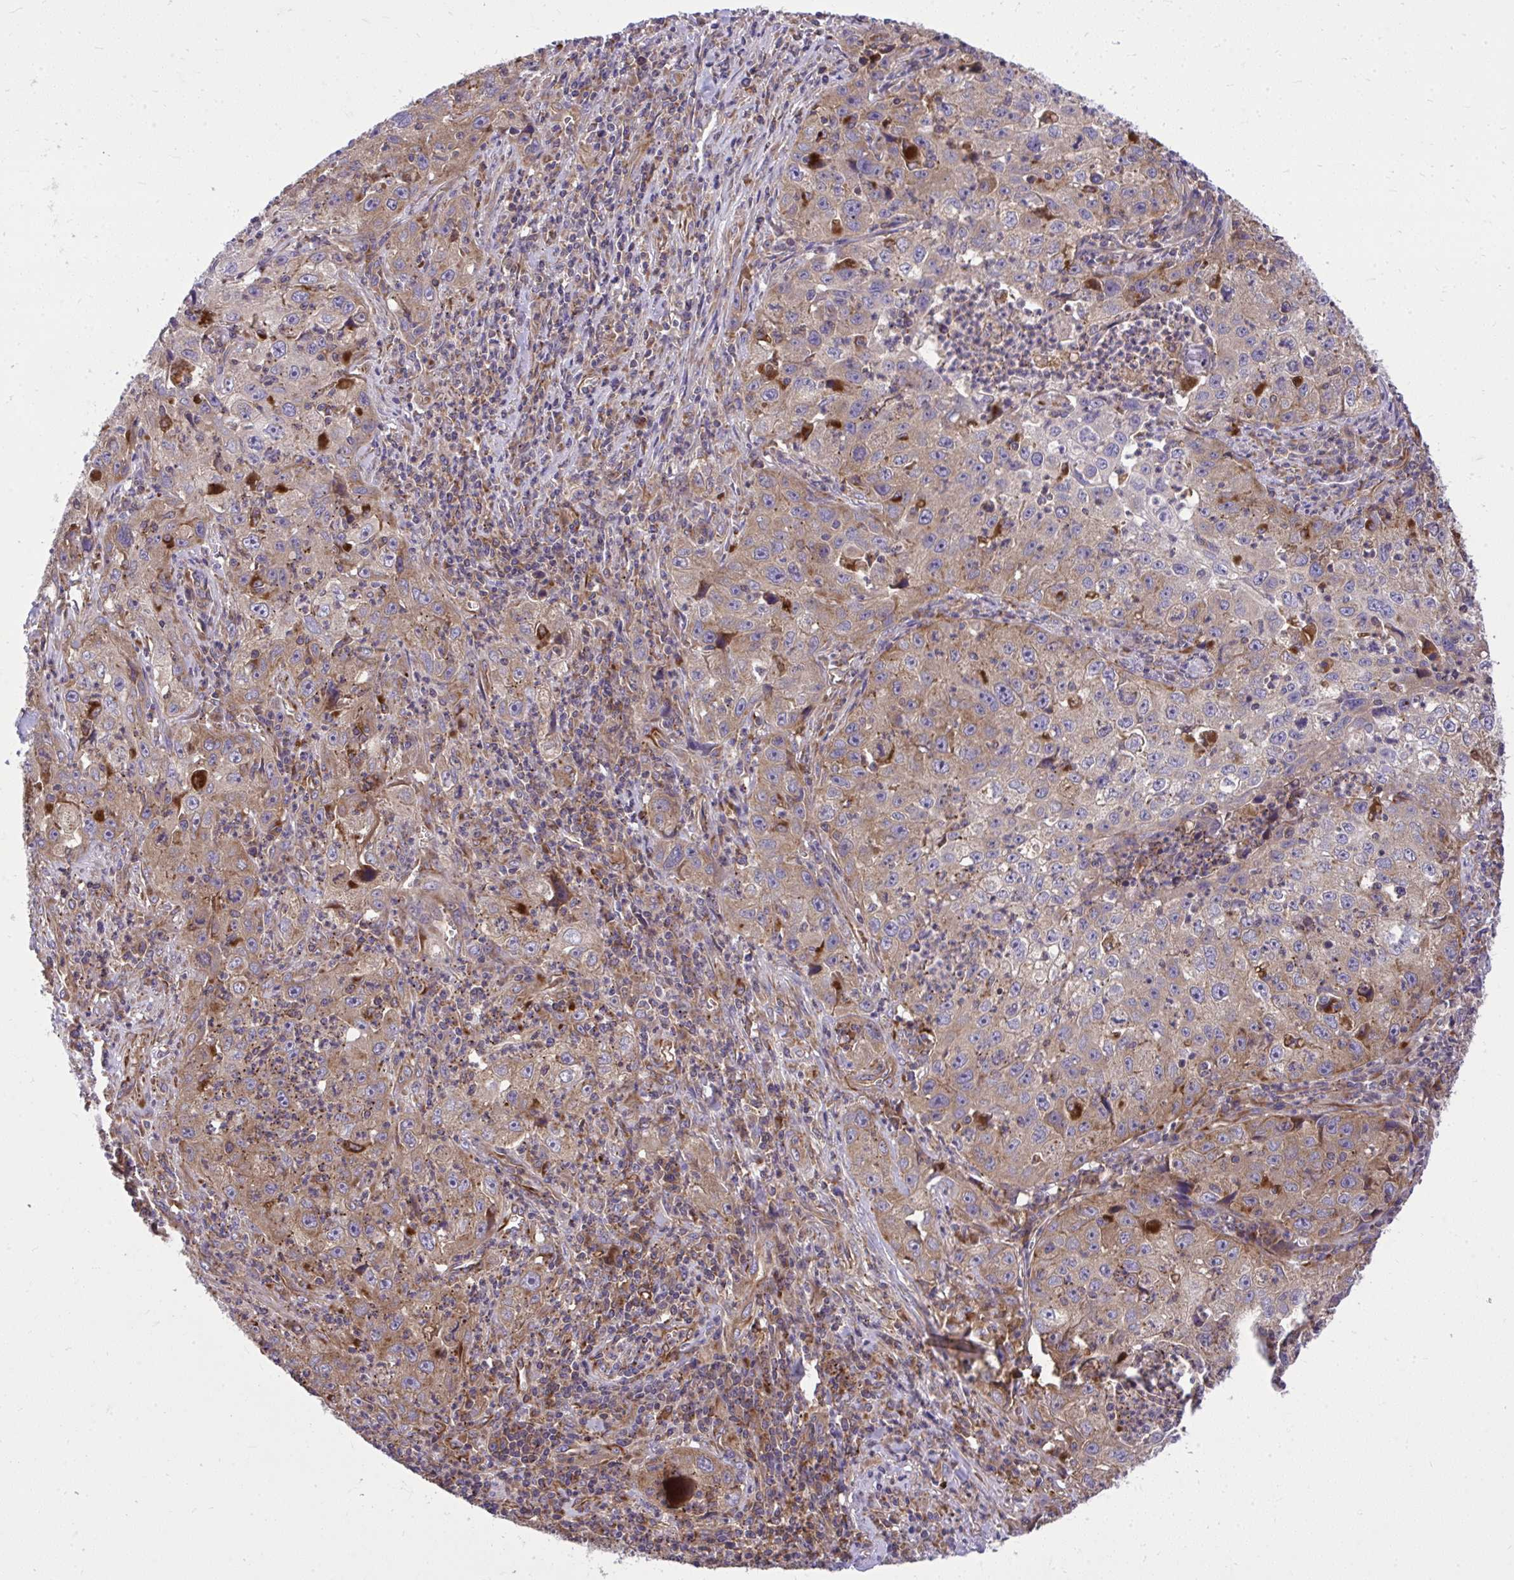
{"staining": {"intensity": "weak", "quantity": "25%-75%", "location": "cytoplasmic/membranous"}, "tissue": "lung cancer", "cell_type": "Tumor cells", "image_type": "cancer", "snomed": [{"axis": "morphology", "description": "Squamous cell carcinoma, NOS"}, {"axis": "topography", "description": "Lung"}], "caption": "Approximately 25%-75% of tumor cells in human lung squamous cell carcinoma reveal weak cytoplasmic/membranous protein positivity as visualized by brown immunohistochemical staining.", "gene": "PAIP2", "patient": {"sex": "male", "age": 71}}